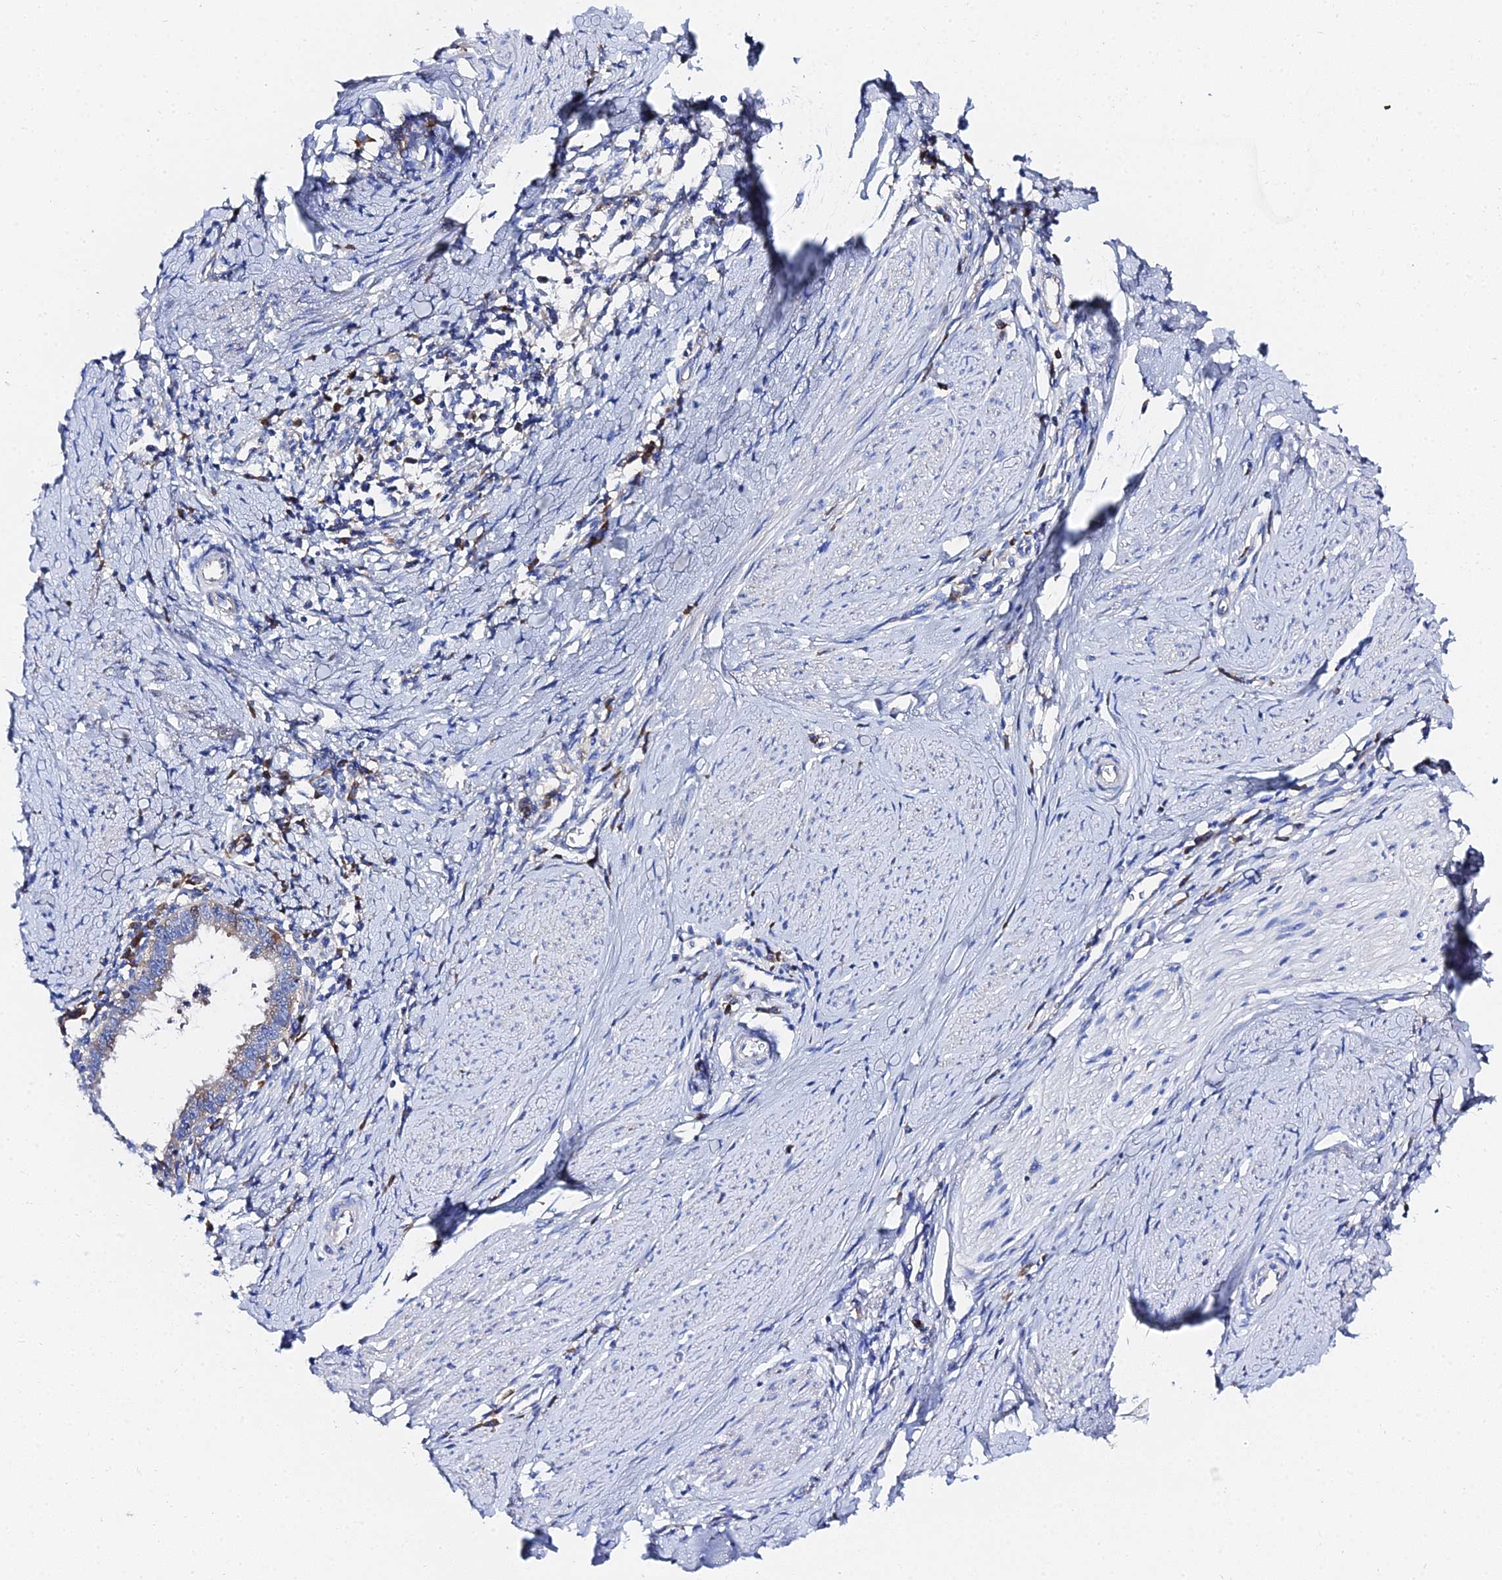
{"staining": {"intensity": "weak", "quantity": "<25%", "location": "cytoplasmic/membranous"}, "tissue": "cervical cancer", "cell_type": "Tumor cells", "image_type": "cancer", "snomed": [{"axis": "morphology", "description": "Adenocarcinoma, NOS"}, {"axis": "topography", "description": "Cervix"}], "caption": "Adenocarcinoma (cervical) was stained to show a protein in brown. There is no significant expression in tumor cells.", "gene": "PTTG1", "patient": {"sex": "female", "age": 36}}